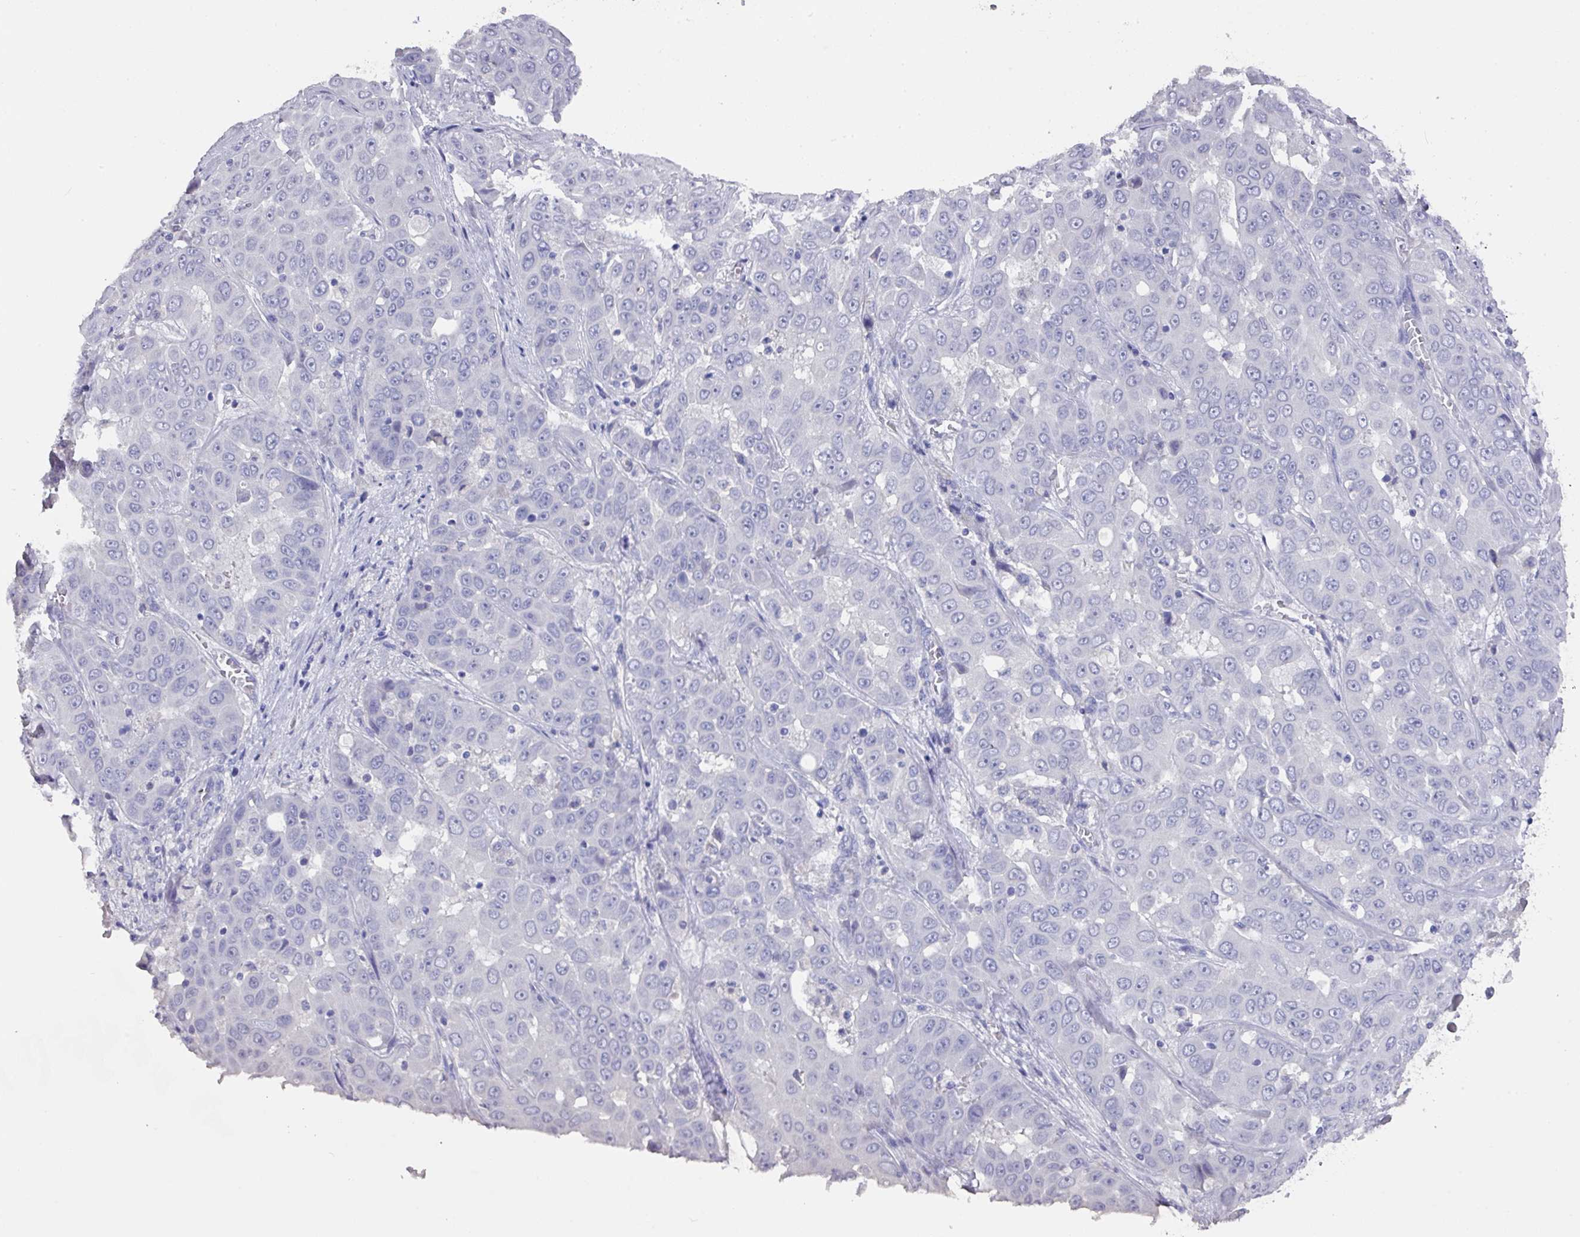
{"staining": {"intensity": "negative", "quantity": "none", "location": "none"}, "tissue": "liver cancer", "cell_type": "Tumor cells", "image_type": "cancer", "snomed": [{"axis": "morphology", "description": "Cholangiocarcinoma"}, {"axis": "topography", "description": "Liver"}], "caption": "DAB immunohistochemical staining of liver cancer (cholangiocarcinoma) demonstrates no significant positivity in tumor cells.", "gene": "DAZL", "patient": {"sex": "female", "age": 52}}